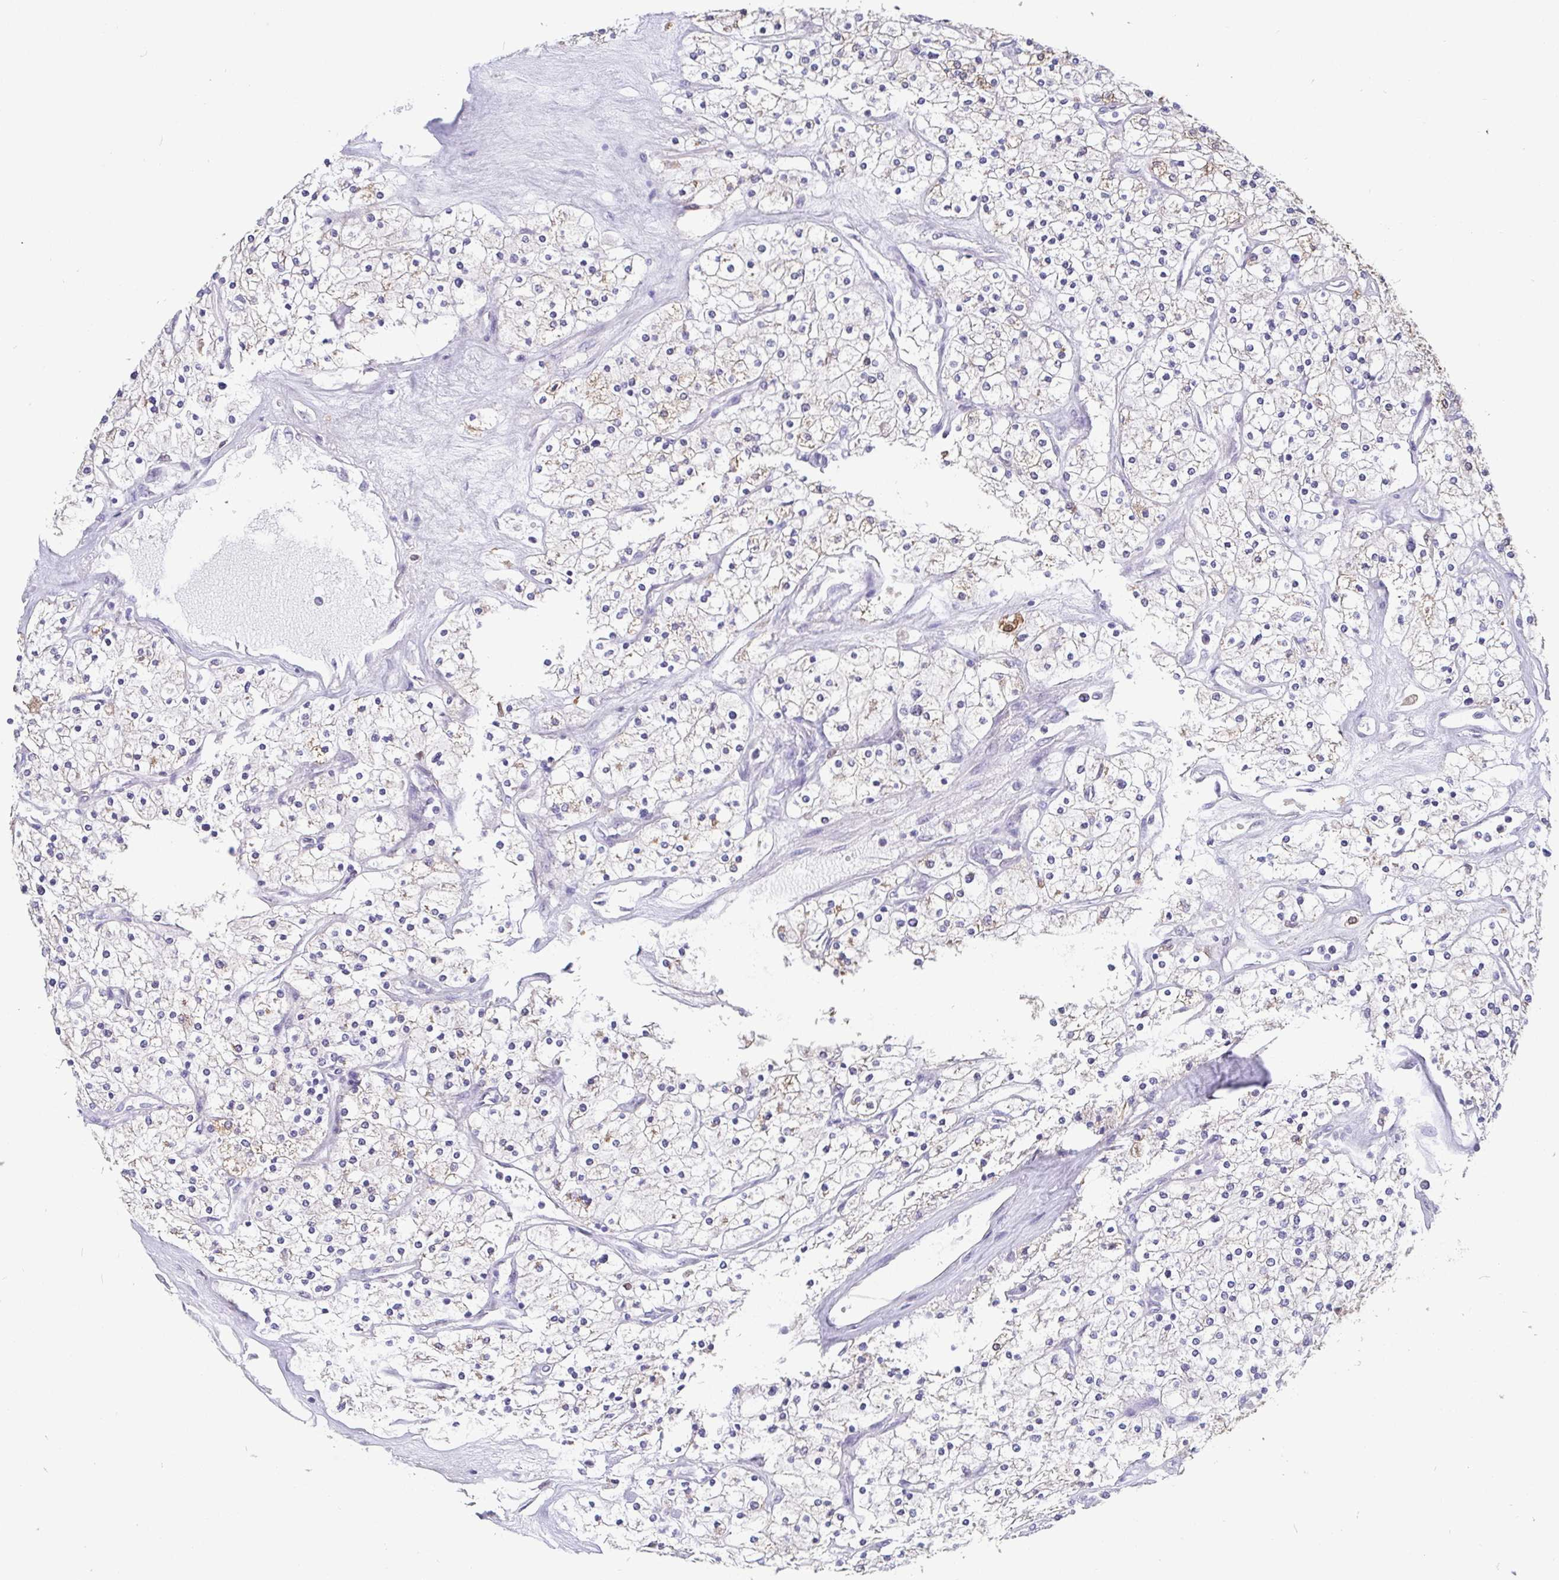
{"staining": {"intensity": "negative", "quantity": "none", "location": "none"}, "tissue": "renal cancer", "cell_type": "Tumor cells", "image_type": "cancer", "snomed": [{"axis": "morphology", "description": "Adenocarcinoma, NOS"}, {"axis": "topography", "description": "Kidney"}], "caption": "Image shows no significant protein expression in tumor cells of renal cancer (adenocarcinoma).", "gene": "IDH1", "patient": {"sex": "male", "age": 80}}